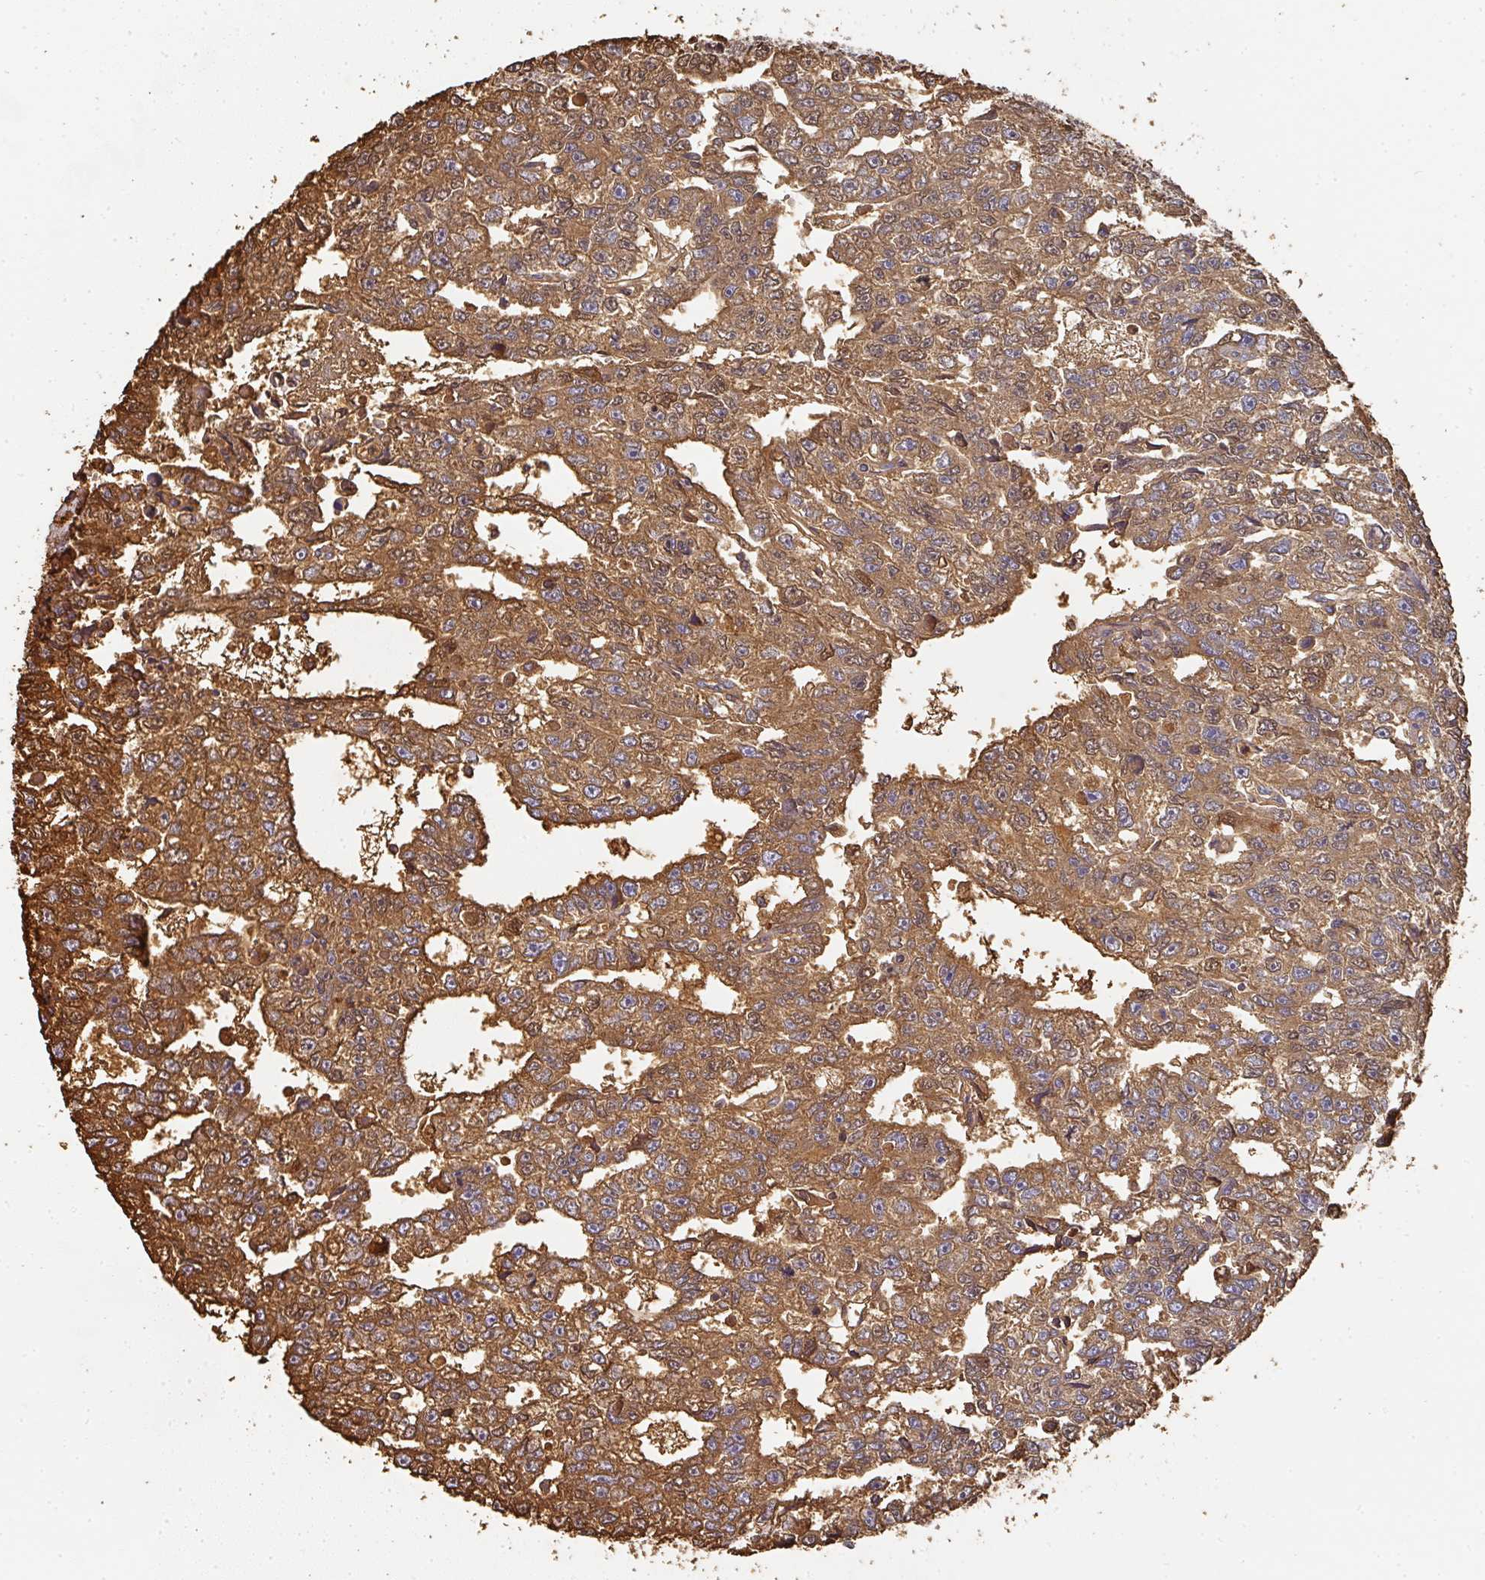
{"staining": {"intensity": "strong", "quantity": ">75%", "location": "cytoplasmic/membranous"}, "tissue": "testis cancer", "cell_type": "Tumor cells", "image_type": "cancer", "snomed": [{"axis": "morphology", "description": "Carcinoma, Embryonal, NOS"}, {"axis": "topography", "description": "Testis"}], "caption": "Embryonal carcinoma (testis) stained with a protein marker demonstrates strong staining in tumor cells.", "gene": "ALB", "patient": {"sex": "male", "age": 20}}